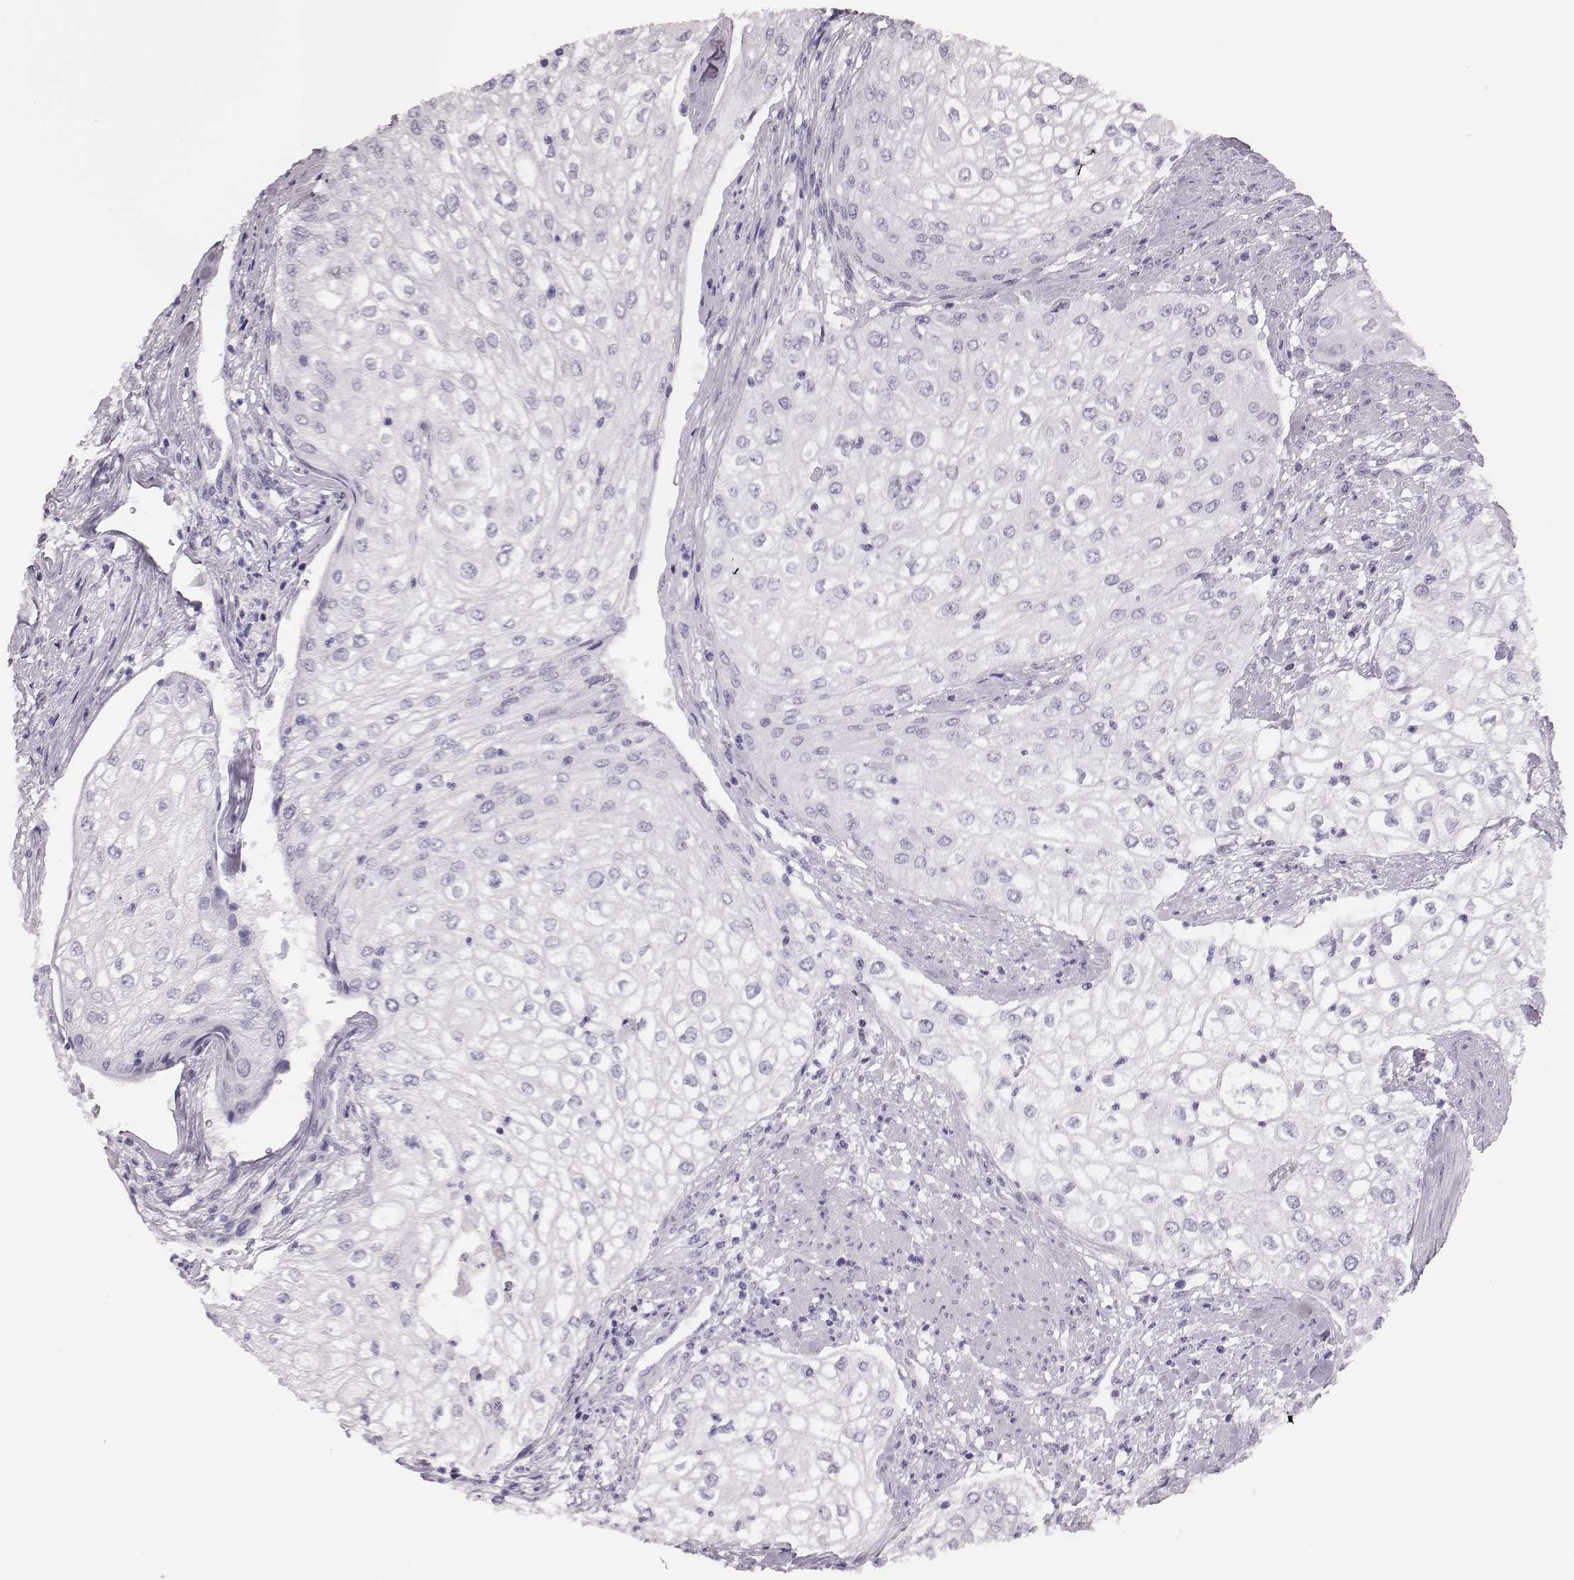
{"staining": {"intensity": "negative", "quantity": "none", "location": "none"}, "tissue": "urothelial cancer", "cell_type": "Tumor cells", "image_type": "cancer", "snomed": [{"axis": "morphology", "description": "Urothelial carcinoma, High grade"}, {"axis": "topography", "description": "Urinary bladder"}], "caption": "Urothelial cancer was stained to show a protein in brown. There is no significant staining in tumor cells.", "gene": "H1-6", "patient": {"sex": "male", "age": 62}}